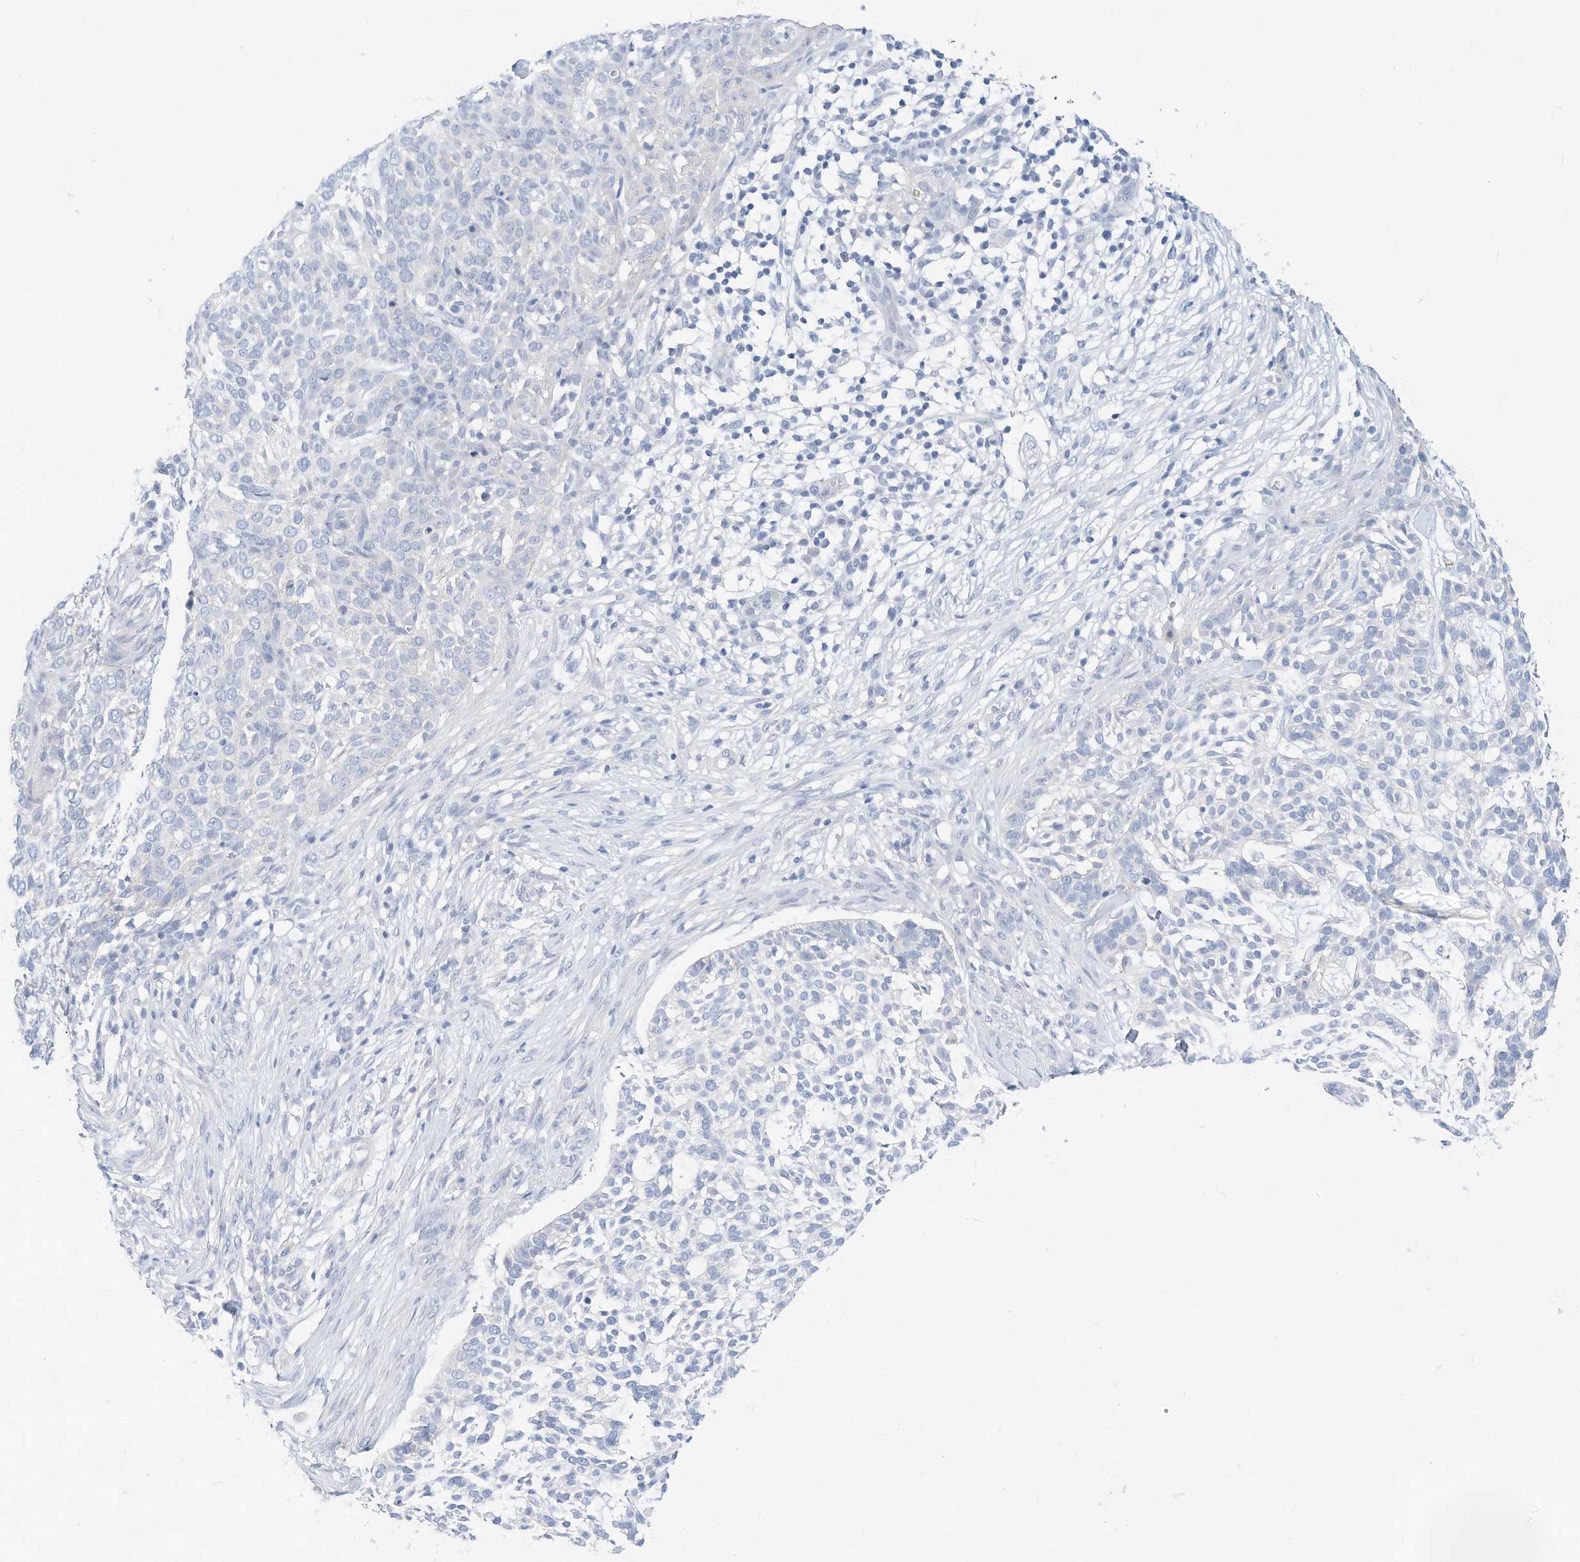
{"staining": {"intensity": "negative", "quantity": "none", "location": "none"}, "tissue": "skin cancer", "cell_type": "Tumor cells", "image_type": "cancer", "snomed": [{"axis": "morphology", "description": "Basal cell carcinoma"}, {"axis": "topography", "description": "Skin"}], "caption": "Photomicrograph shows no significant protein positivity in tumor cells of basal cell carcinoma (skin). (Stains: DAB IHC with hematoxylin counter stain, Microscopy: brightfield microscopy at high magnification).", "gene": "SPOCD1", "patient": {"sex": "female", "age": 64}}